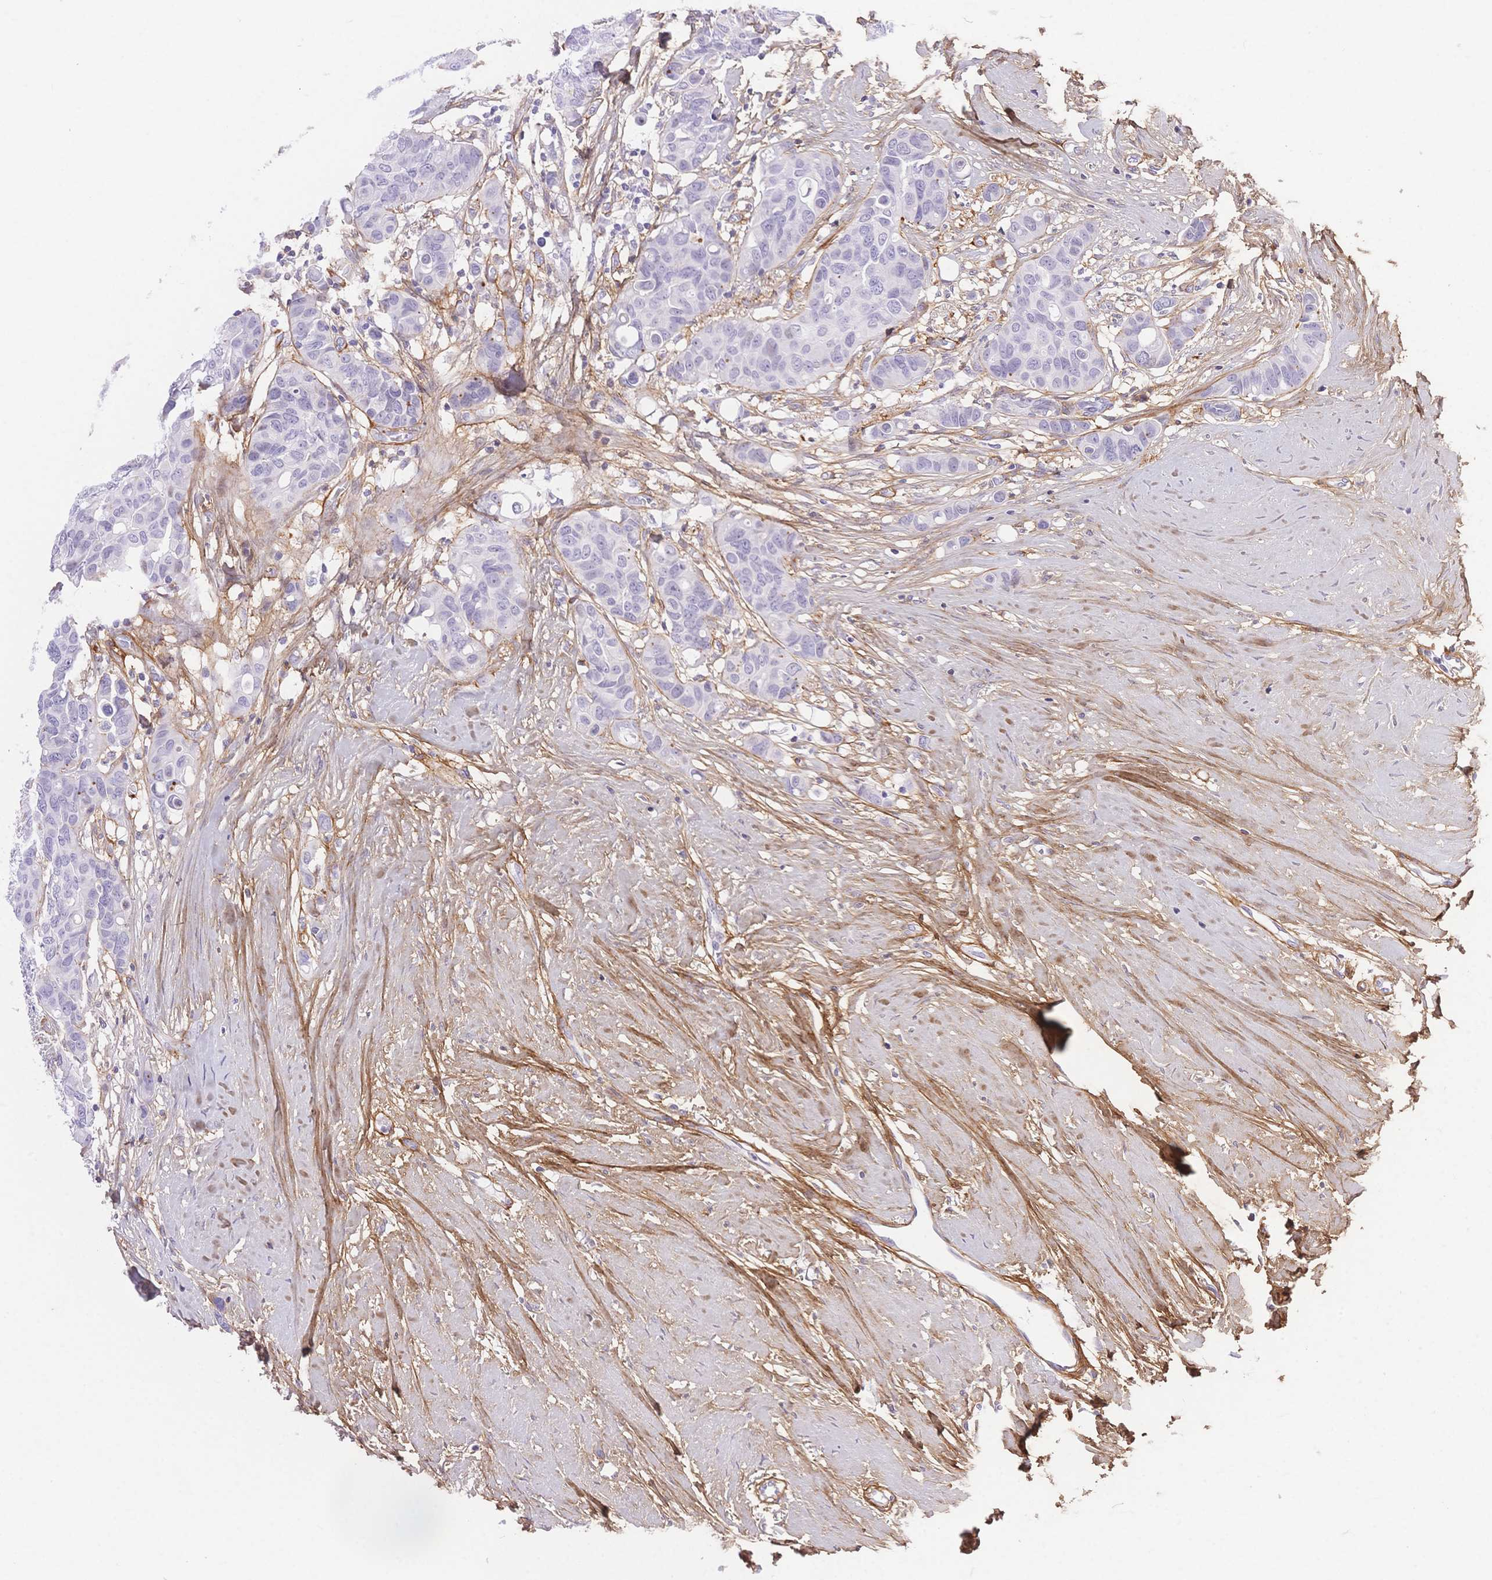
{"staining": {"intensity": "negative", "quantity": "none", "location": "none"}, "tissue": "breast cancer", "cell_type": "Tumor cells", "image_type": "cancer", "snomed": [{"axis": "morphology", "description": "Duct carcinoma"}, {"axis": "topography", "description": "Breast"}], "caption": "The immunohistochemistry histopathology image has no significant staining in tumor cells of breast invasive ductal carcinoma tissue. (DAB immunohistochemistry (IHC) visualized using brightfield microscopy, high magnification).", "gene": "PDZD2", "patient": {"sex": "female", "age": 54}}